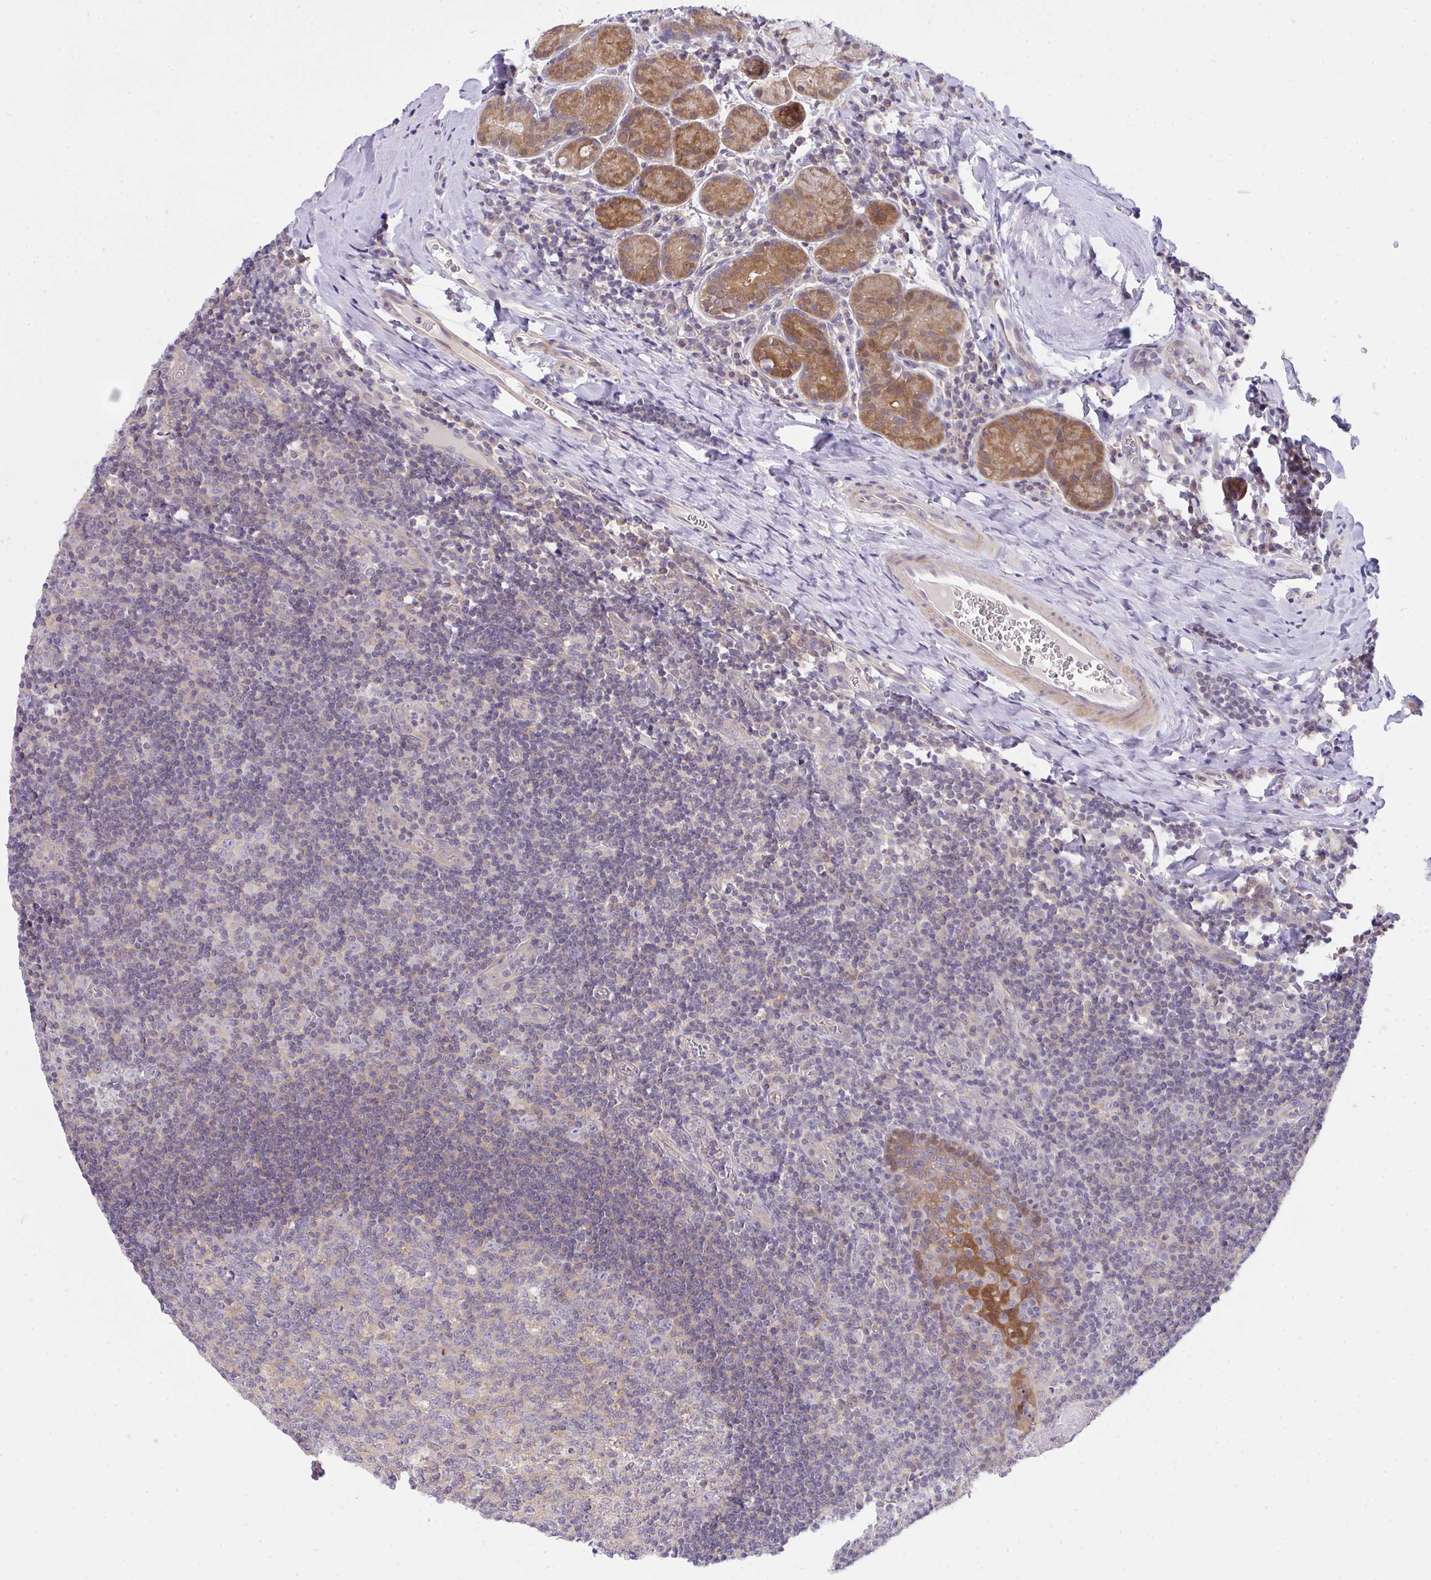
{"staining": {"intensity": "negative", "quantity": "none", "location": "none"}, "tissue": "tonsil", "cell_type": "Germinal center cells", "image_type": "normal", "snomed": [{"axis": "morphology", "description": "Normal tissue, NOS"}, {"axis": "morphology", "description": "Inflammation, NOS"}, {"axis": "topography", "description": "Tonsil"}], "caption": "Histopathology image shows no significant protein positivity in germinal center cells of benign tonsil.", "gene": "C19orf54", "patient": {"sex": "female", "age": 31}}